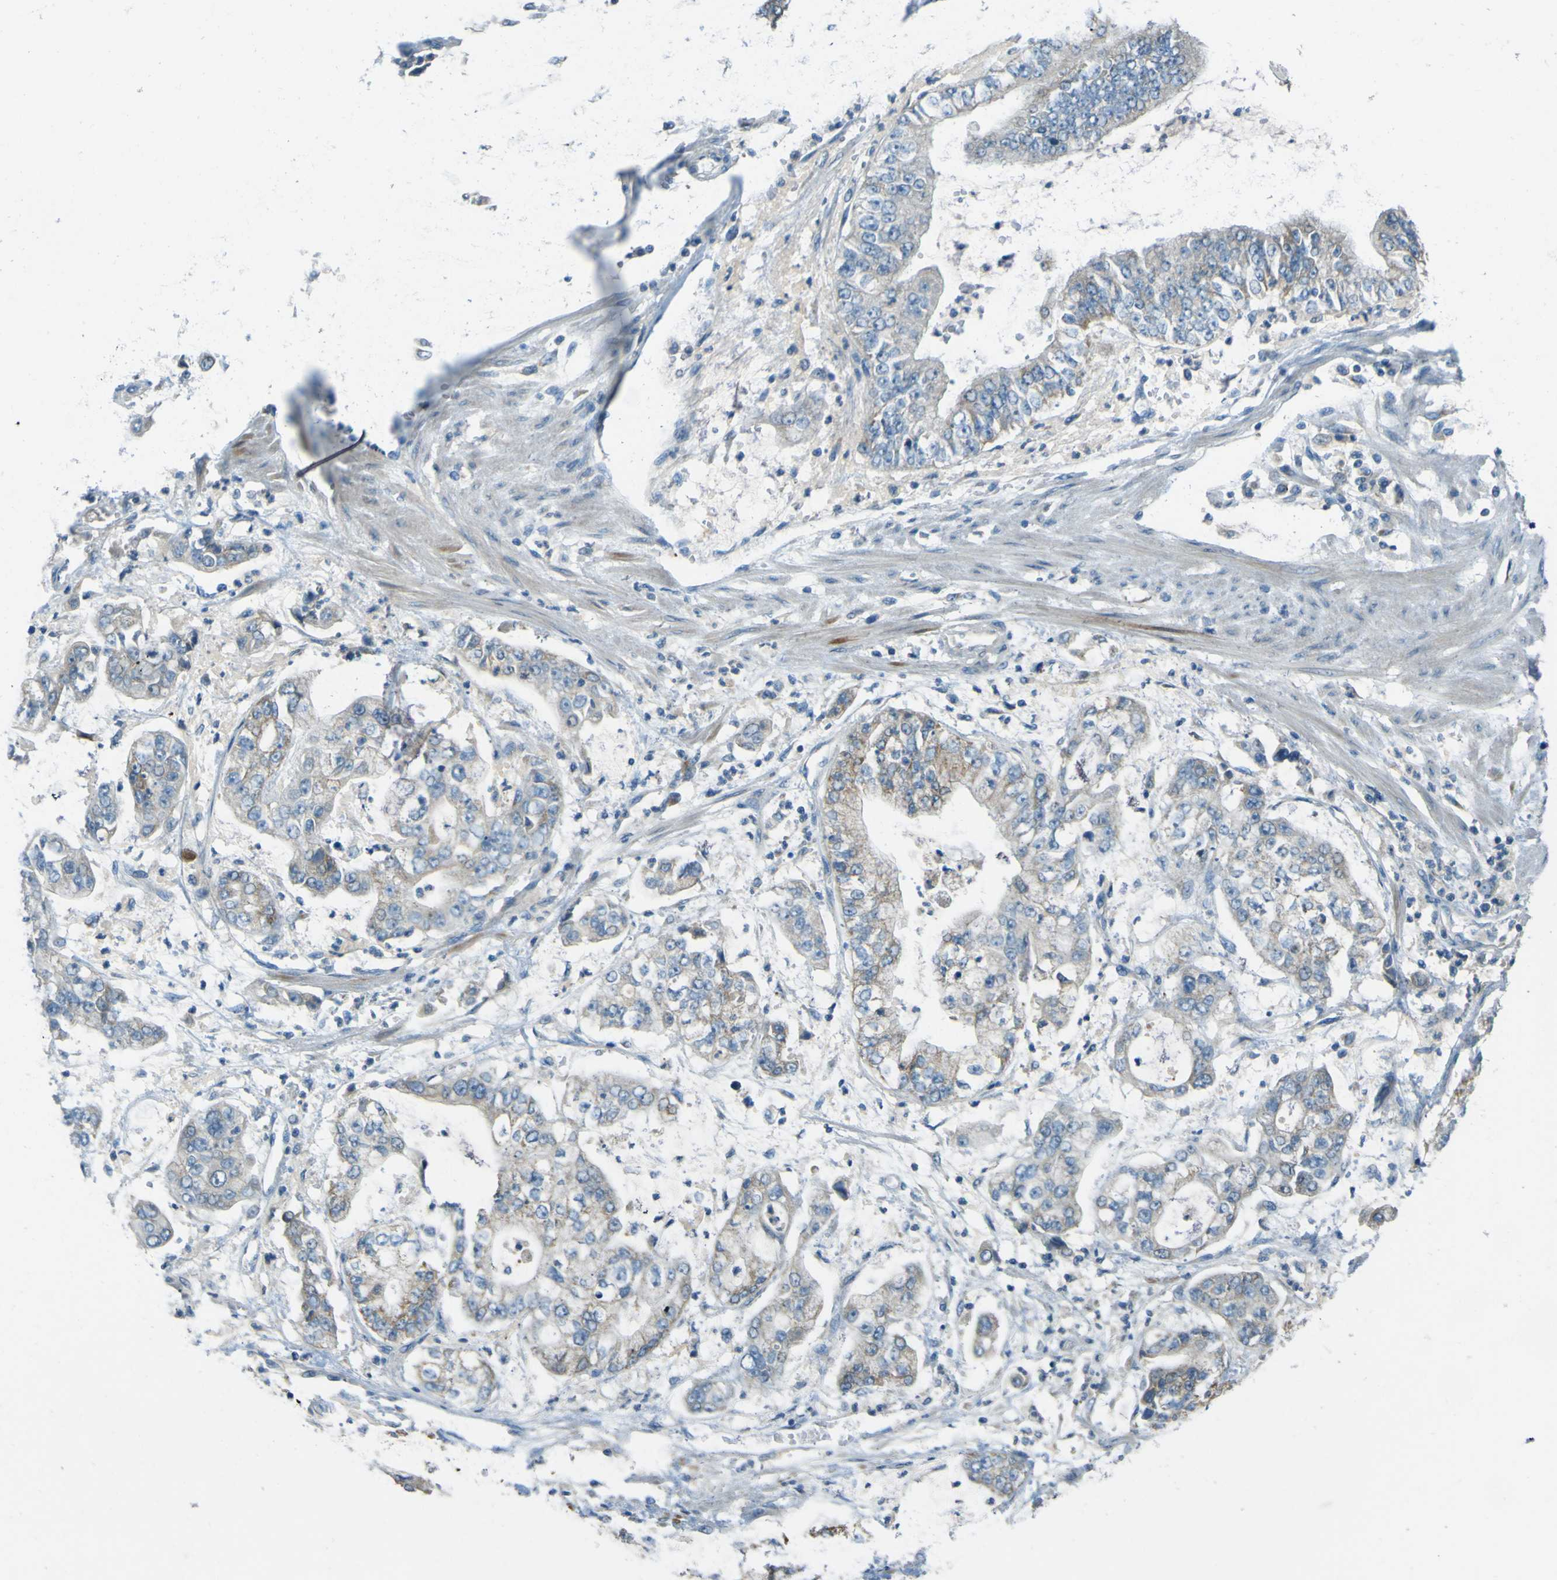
{"staining": {"intensity": "weak", "quantity": "25%-75%", "location": "cytoplasmic/membranous"}, "tissue": "stomach cancer", "cell_type": "Tumor cells", "image_type": "cancer", "snomed": [{"axis": "morphology", "description": "Adenocarcinoma, NOS"}, {"axis": "topography", "description": "Stomach"}], "caption": "A brown stain labels weak cytoplasmic/membranous staining of a protein in human adenocarcinoma (stomach) tumor cells.", "gene": "FKTN", "patient": {"sex": "male", "age": 76}}